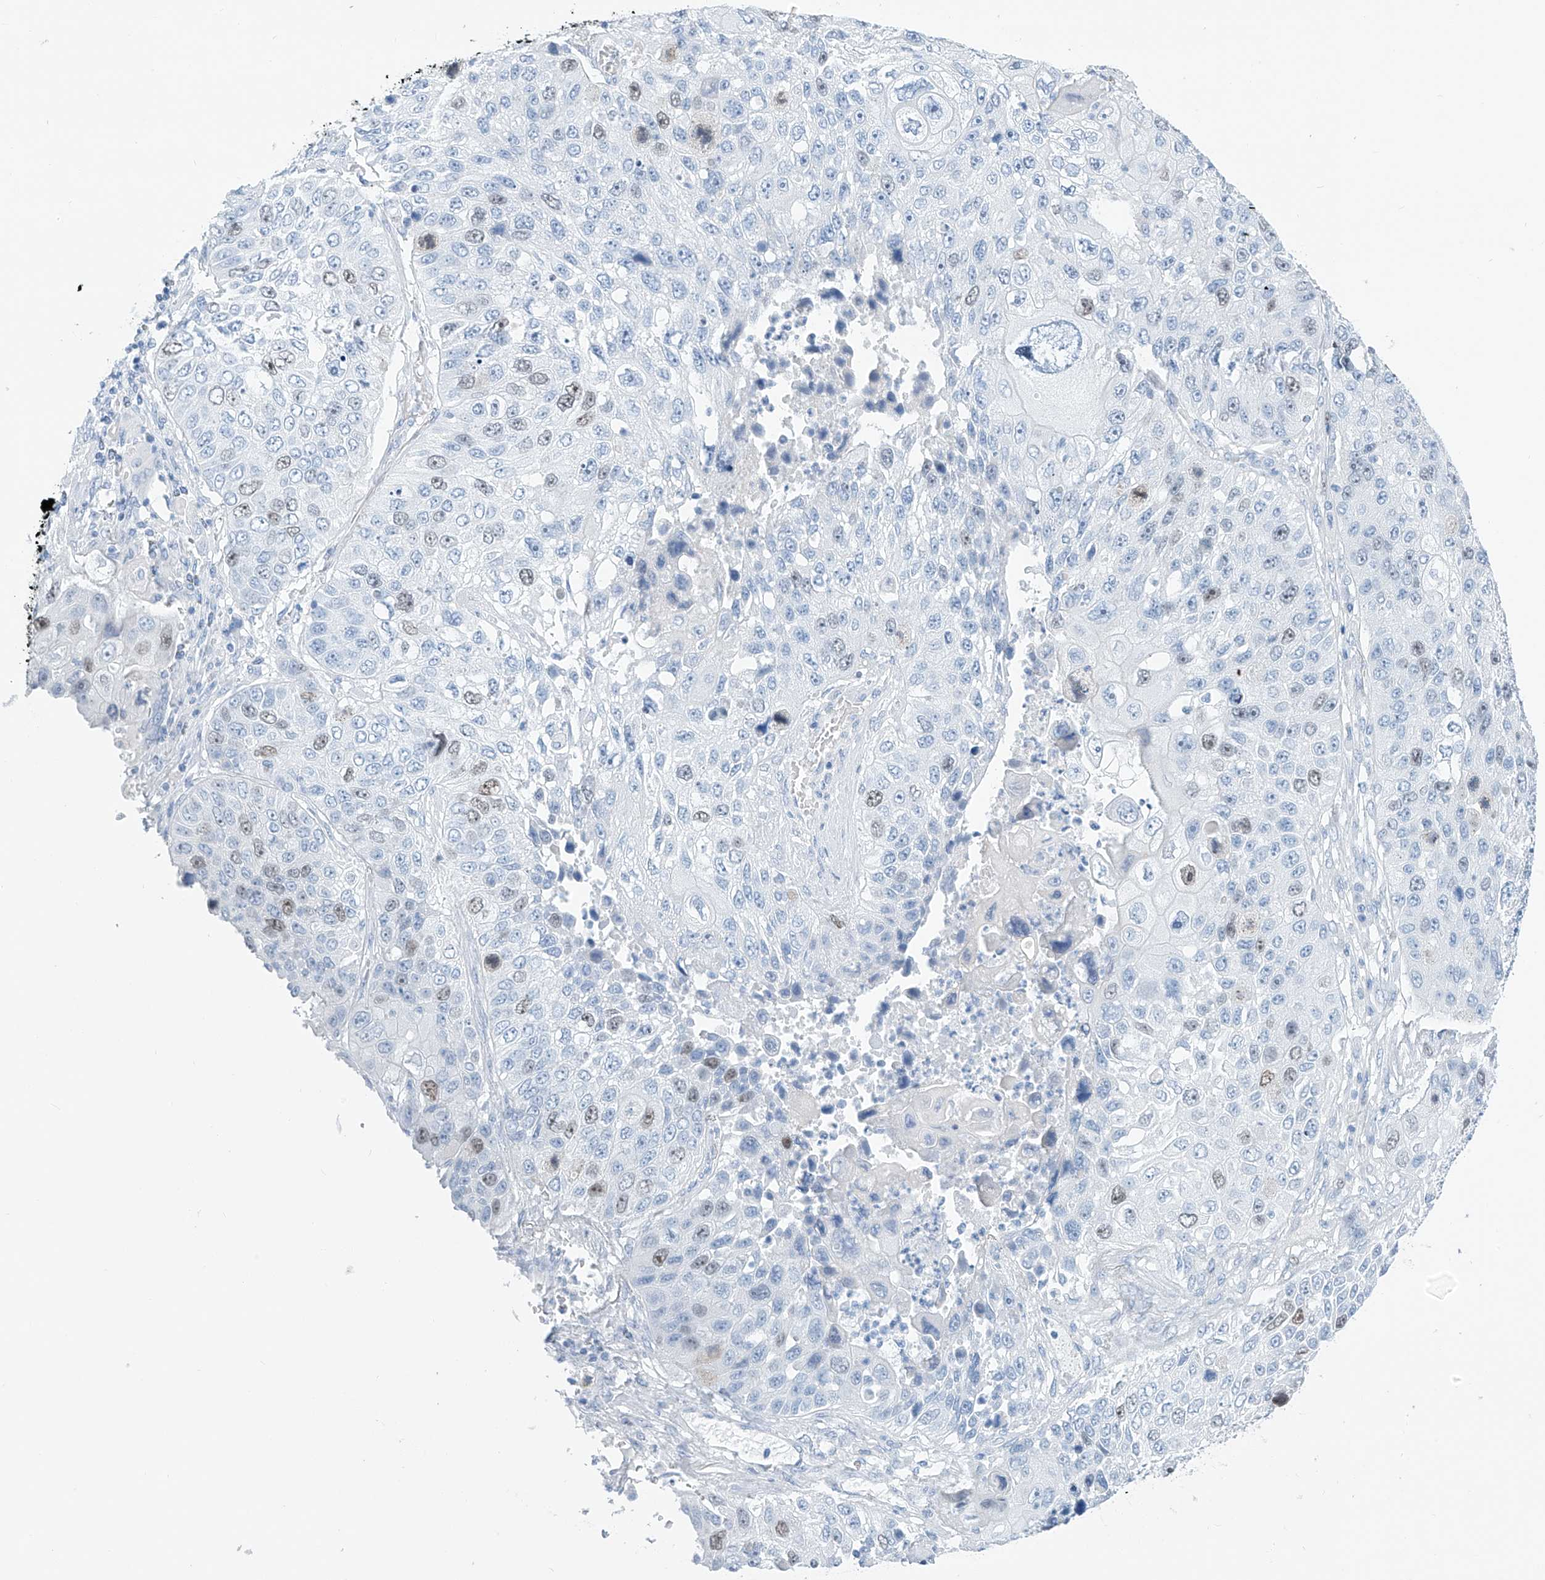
{"staining": {"intensity": "moderate", "quantity": "<25%", "location": "nuclear"}, "tissue": "lung cancer", "cell_type": "Tumor cells", "image_type": "cancer", "snomed": [{"axis": "morphology", "description": "Squamous cell carcinoma, NOS"}, {"axis": "topography", "description": "Lung"}], "caption": "Immunohistochemistry photomicrograph of human squamous cell carcinoma (lung) stained for a protein (brown), which reveals low levels of moderate nuclear positivity in approximately <25% of tumor cells.", "gene": "SGO2", "patient": {"sex": "male", "age": 61}}